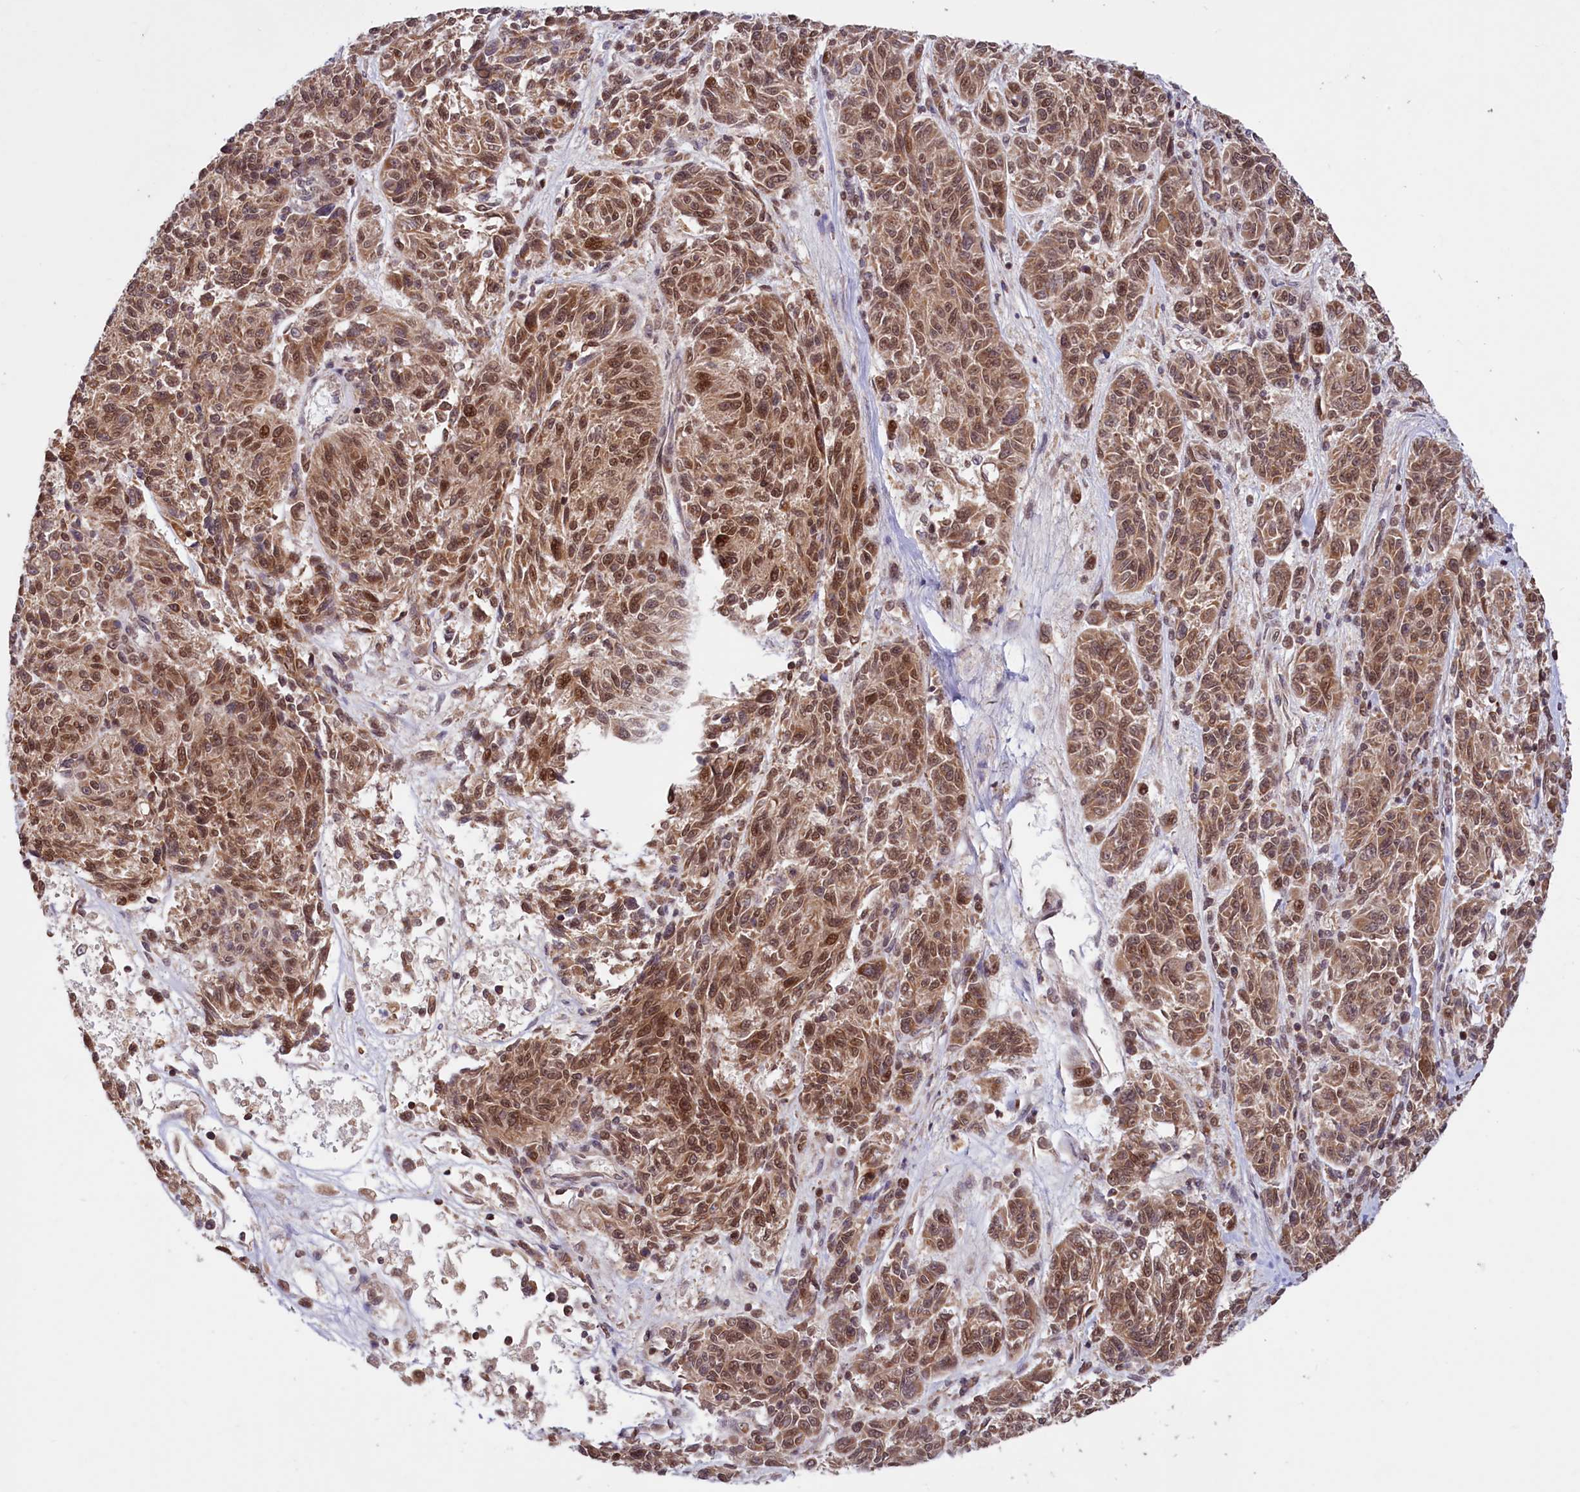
{"staining": {"intensity": "moderate", "quantity": ">75%", "location": "cytoplasmic/membranous,nuclear"}, "tissue": "melanoma", "cell_type": "Tumor cells", "image_type": "cancer", "snomed": [{"axis": "morphology", "description": "Malignant melanoma, NOS"}, {"axis": "topography", "description": "Skin"}], "caption": "Malignant melanoma stained with a brown dye displays moderate cytoplasmic/membranous and nuclear positive staining in approximately >75% of tumor cells.", "gene": "PHC3", "patient": {"sex": "male", "age": 53}}